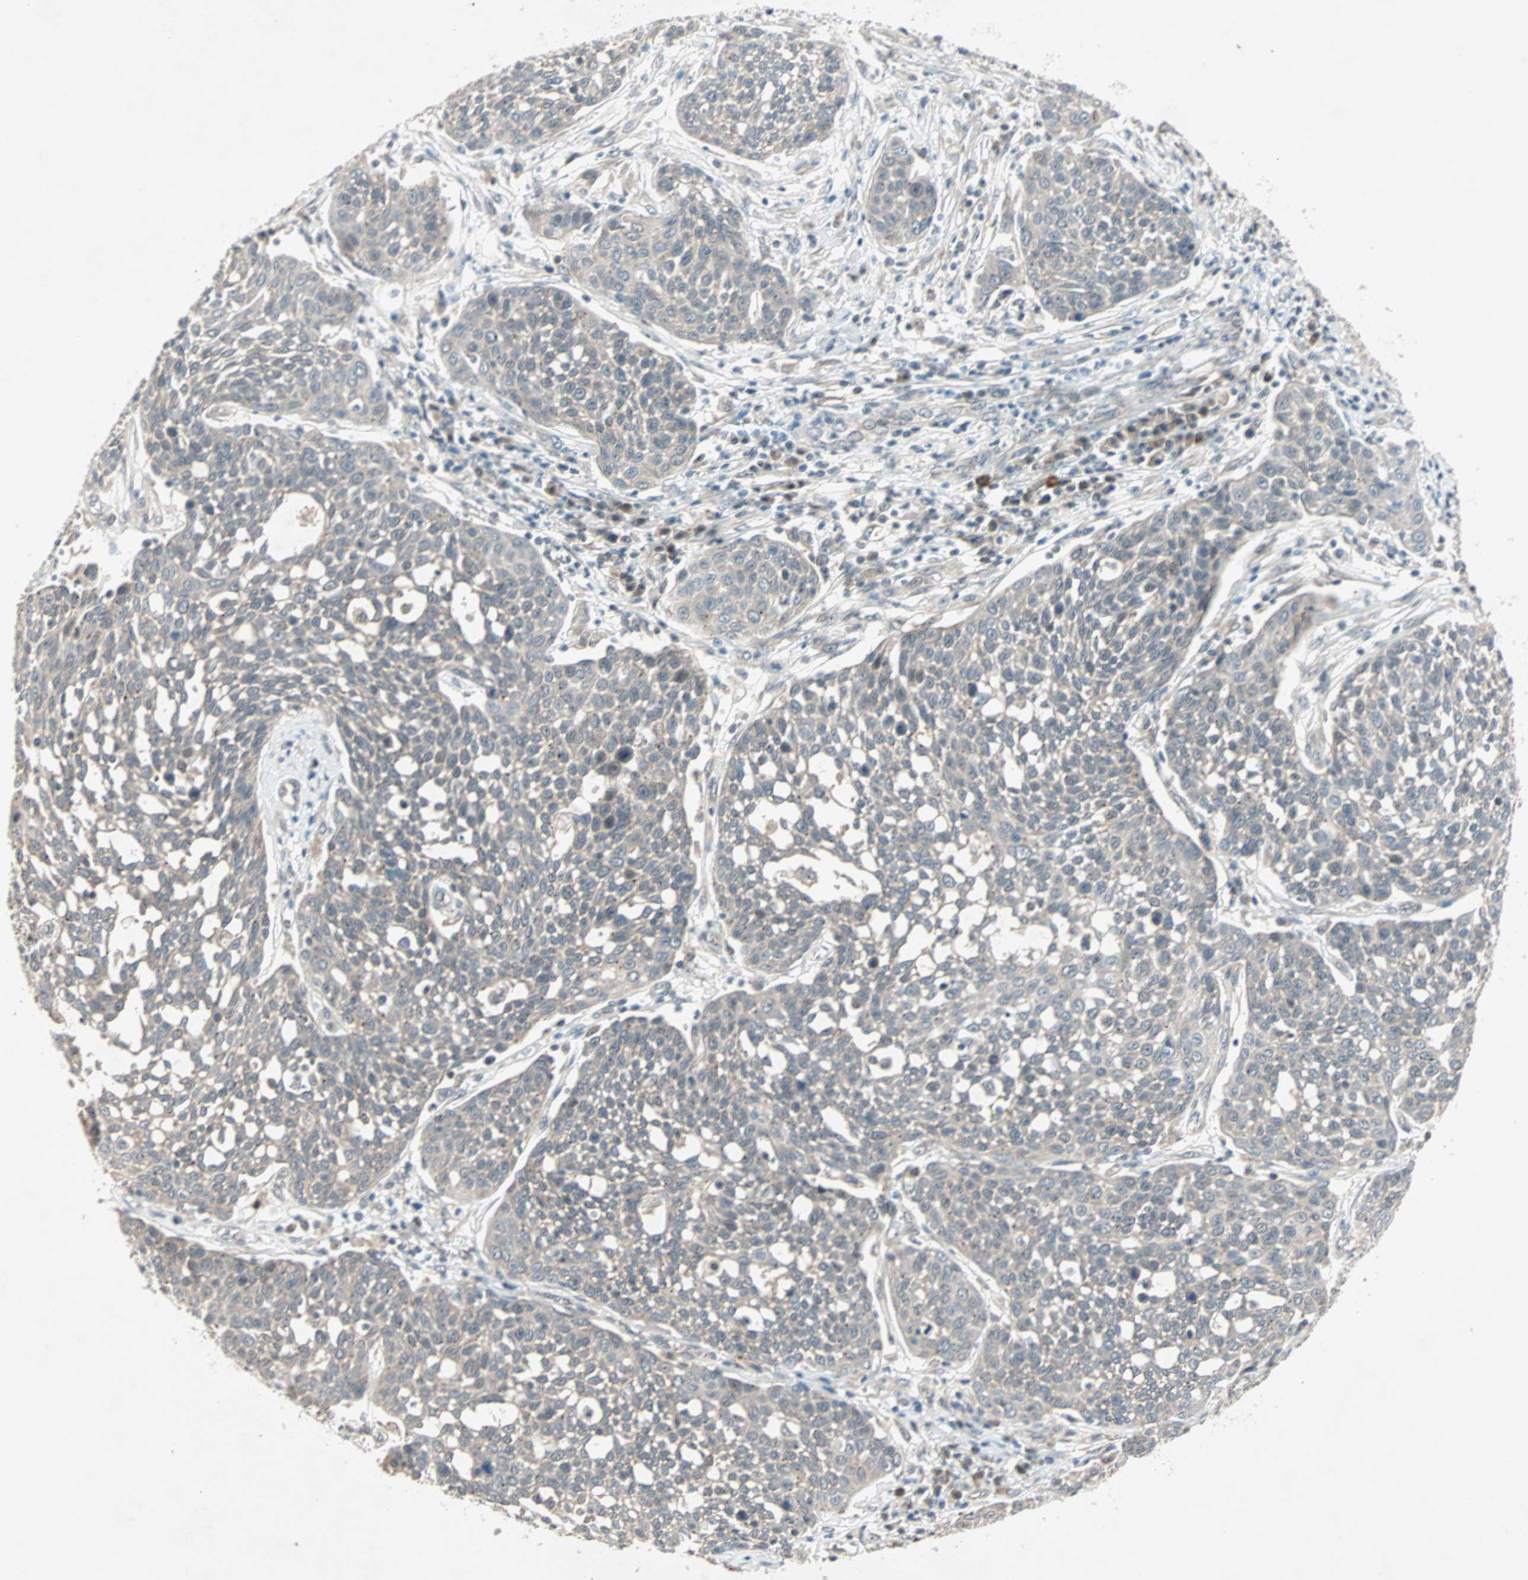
{"staining": {"intensity": "weak", "quantity": "25%-75%", "location": "cytoplasmic/membranous"}, "tissue": "cervical cancer", "cell_type": "Tumor cells", "image_type": "cancer", "snomed": [{"axis": "morphology", "description": "Squamous cell carcinoma, NOS"}, {"axis": "topography", "description": "Cervix"}], "caption": "Immunohistochemistry histopathology image of neoplastic tissue: human cervical squamous cell carcinoma stained using immunohistochemistry (IHC) exhibits low levels of weak protein expression localized specifically in the cytoplasmic/membranous of tumor cells, appearing as a cytoplasmic/membranous brown color.", "gene": "PGBD1", "patient": {"sex": "female", "age": 34}}